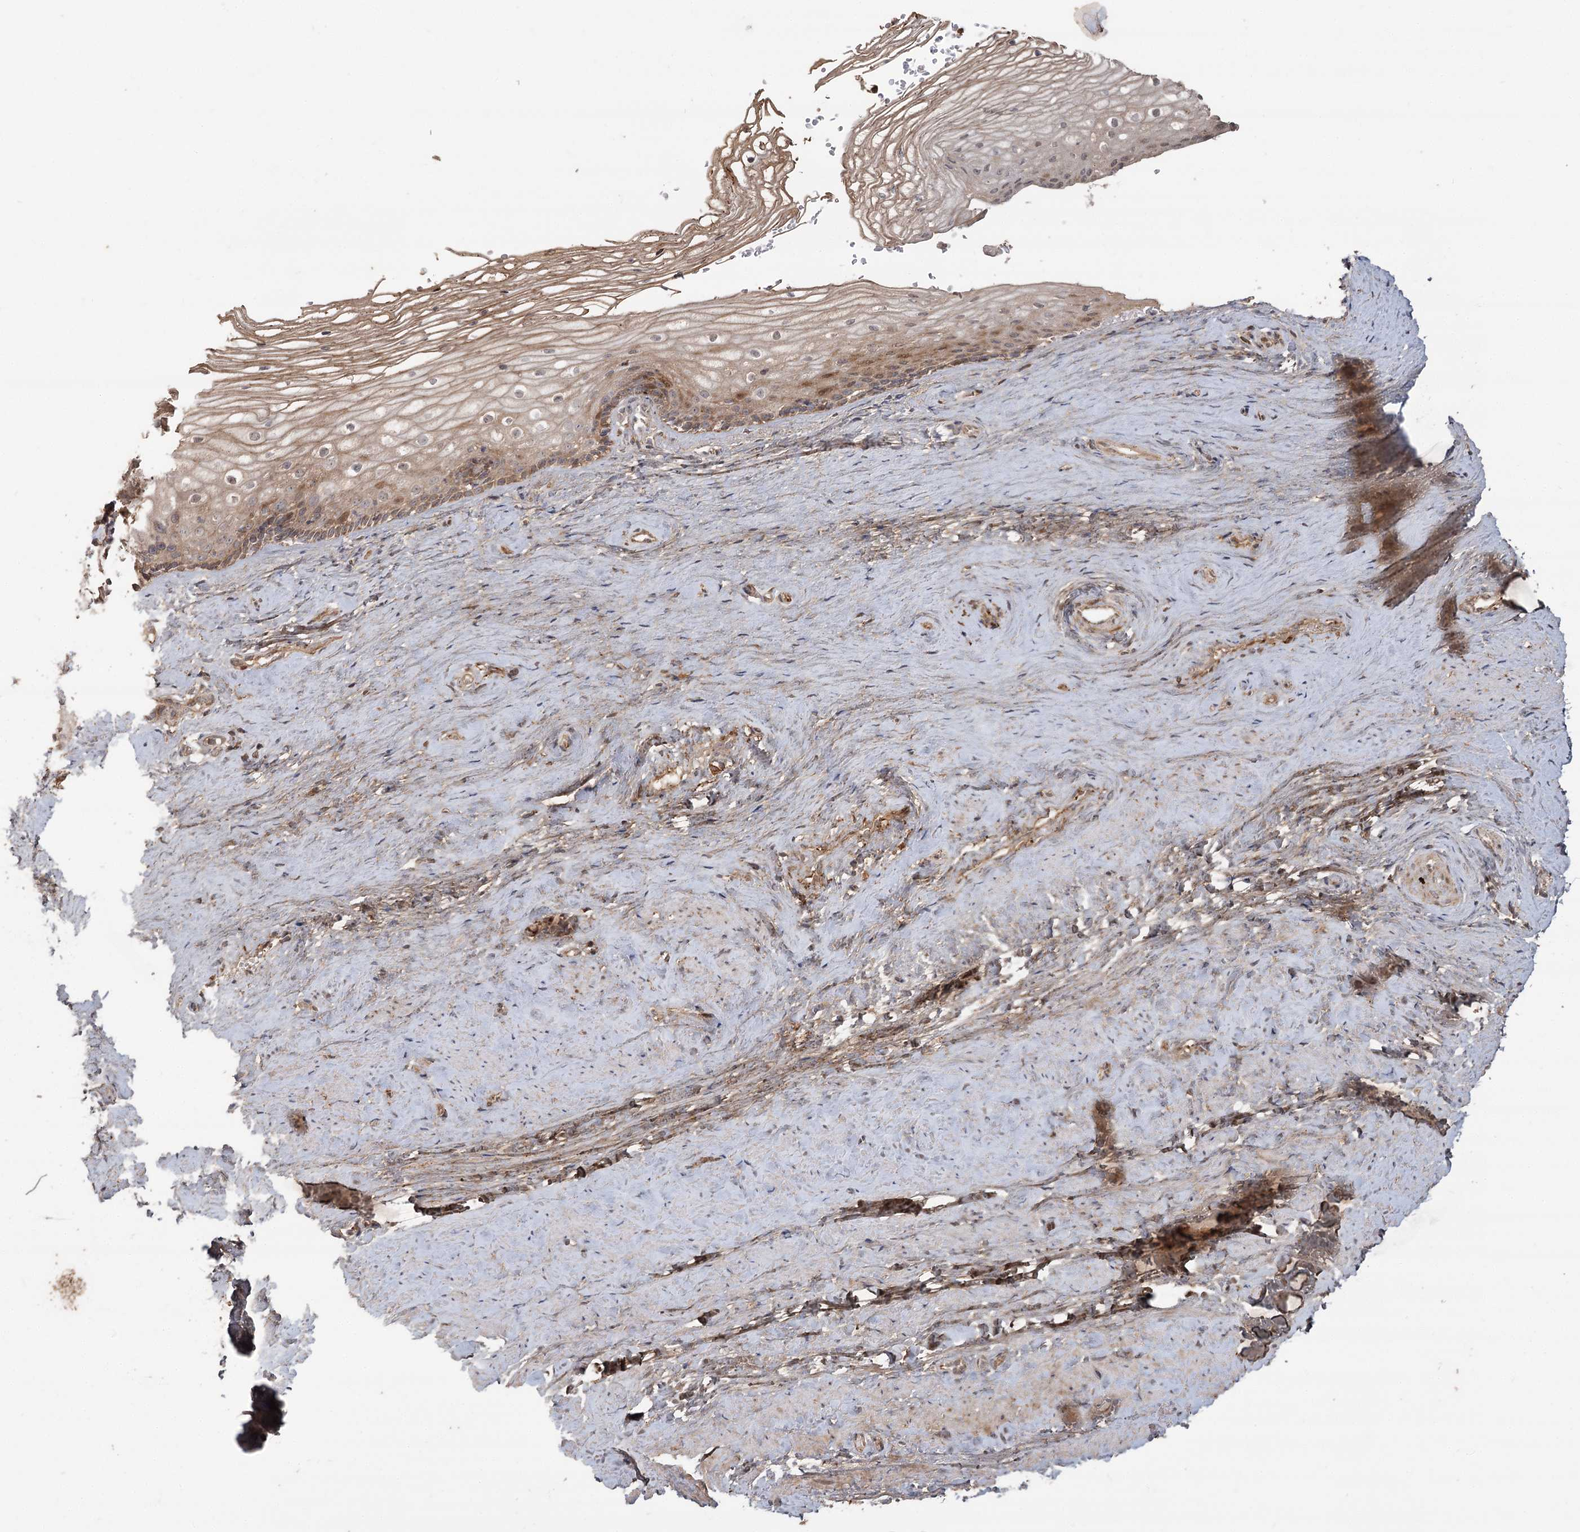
{"staining": {"intensity": "moderate", "quantity": "25%-75%", "location": "cytoplasmic/membranous"}, "tissue": "vagina", "cell_type": "Squamous epithelial cells", "image_type": "normal", "snomed": [{"axis": "morphology", "description": "Normal tissue, NOS"}, {"axis": "topography", "description": "Vagina"}], "caption": "High-power microscopy captured an IHC micrograph of normal vagina, revealing moderate cytoplasmic/membranous positivity in approximately 25%-75% of squamous epithelial cells.", "gene": "OBSL1", "patient": {"sex": "female", "age": 46}}